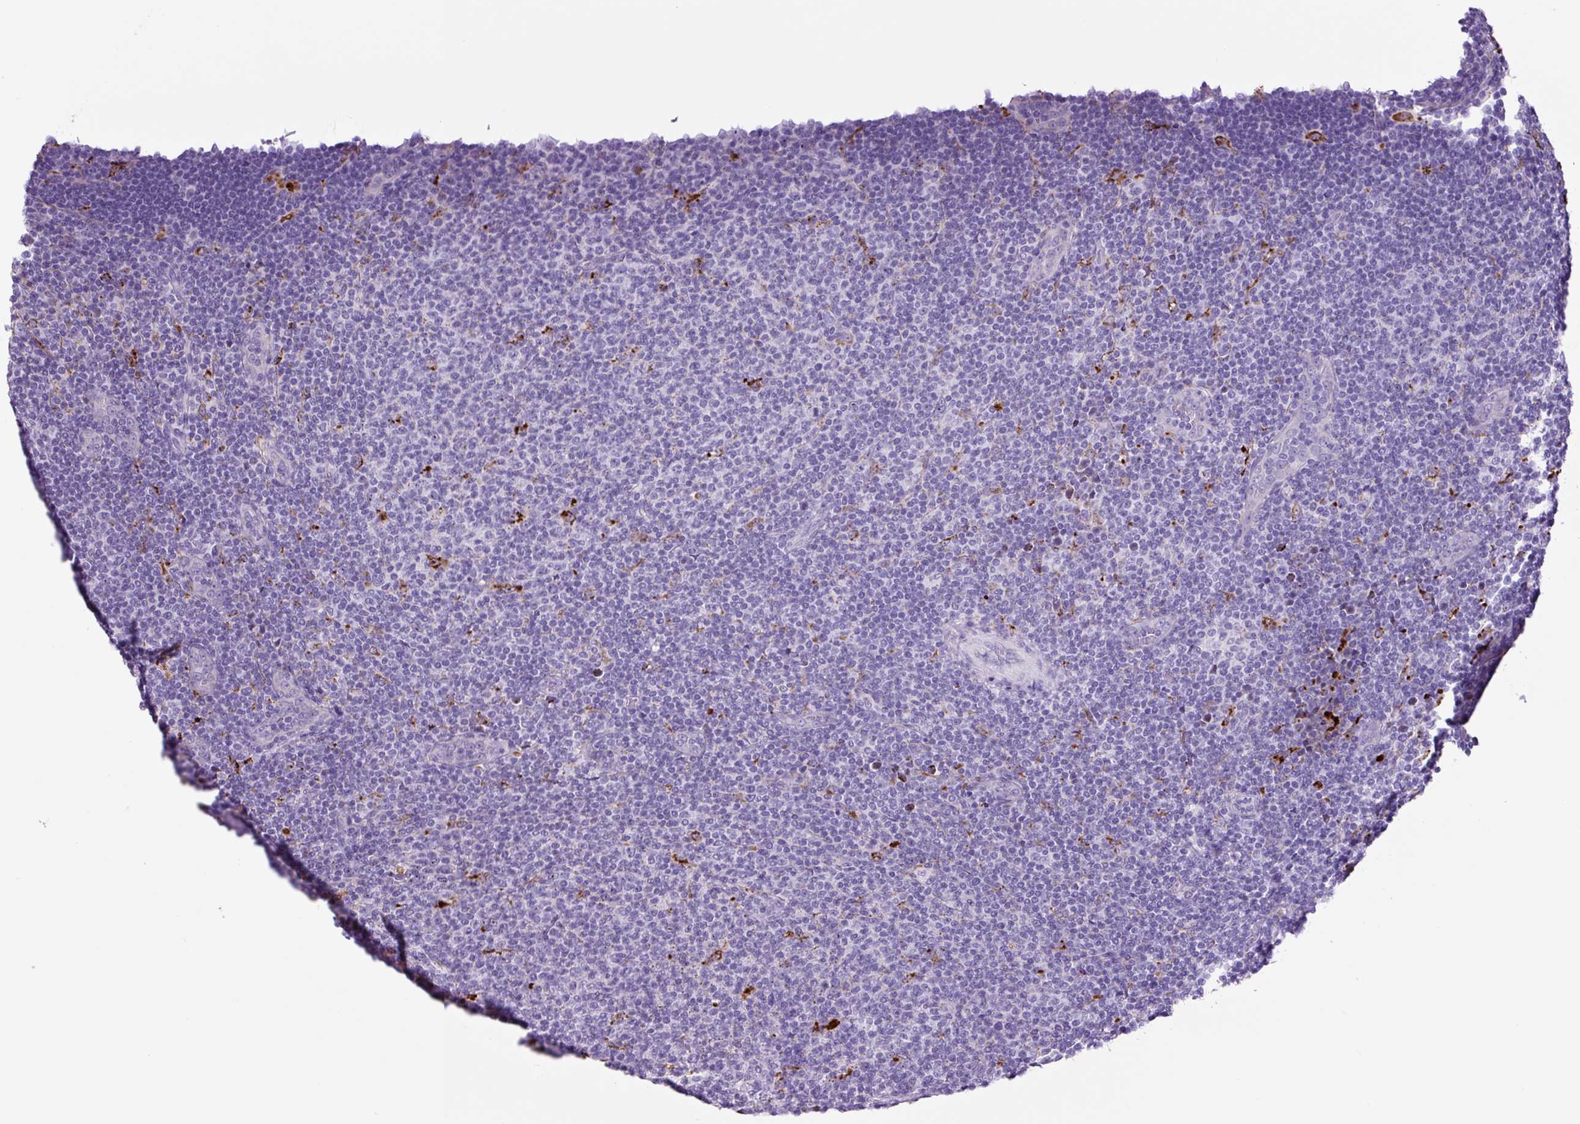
{"staining": {"intensity": "negative", "quantity": "none", "location": "none"}, "tissue": "lymphoma", "cell_type": "Tumor cells", "image_type": "cancer", "snomed": [{"axis": "morphology", "description": "Malignant lymphoma, non-Hodgkin's type, Low grade"}, {"axis": "topography", "description": "Lymph node"}], "caption": "Immunohistochemistry of human low-grade malignant lymphoma, non-Hodgkin's type shows no positivity in tumor cells.", "gene": "LCN10", "patient": {"sex": "male", "age": 66}}